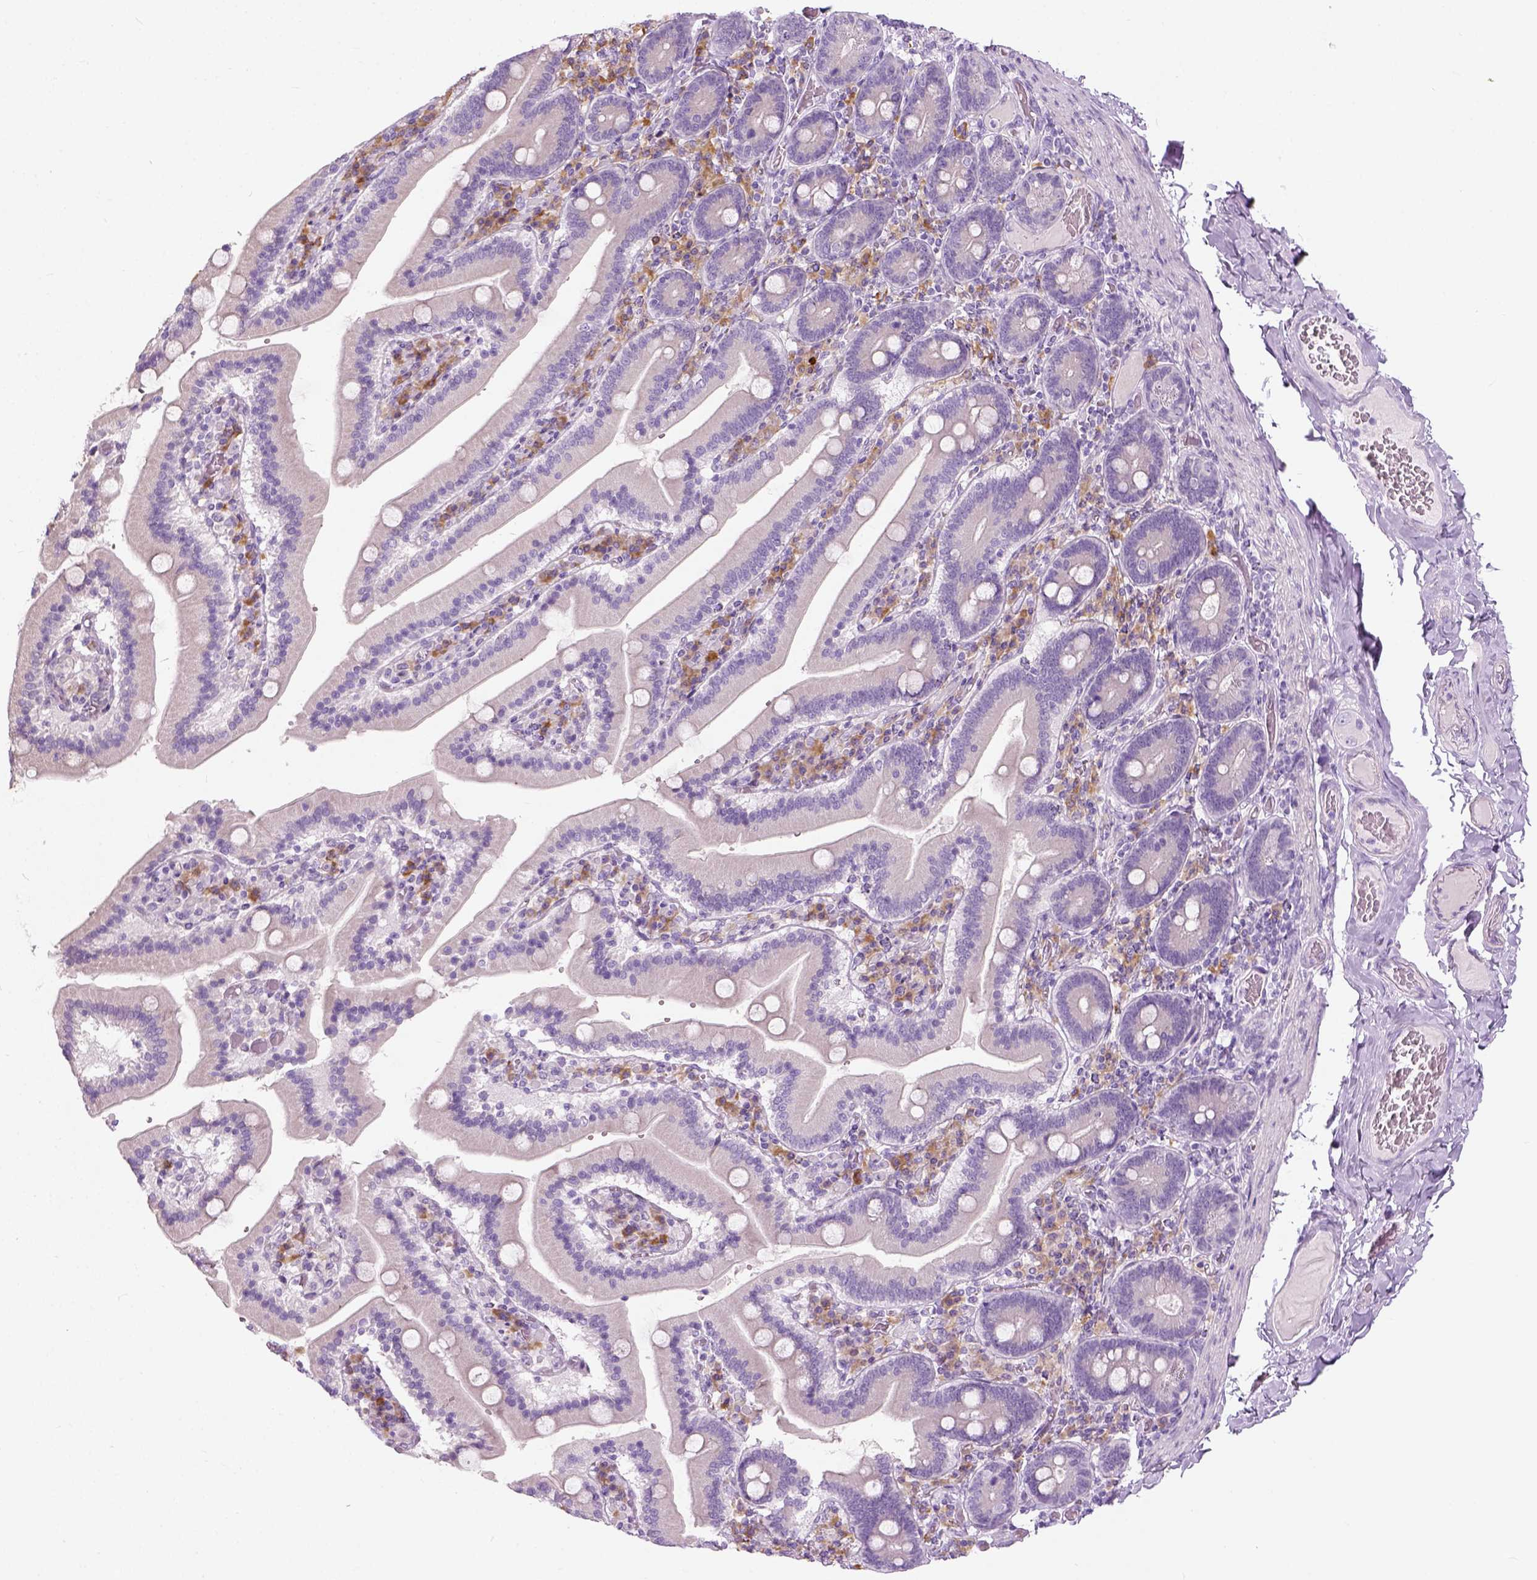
{"staining": {"intensity": "negative", "quantity": "none", "location": "none"}, "tissue": "duodenum", "cell_type": "Glandular cells", "image_type": "normal", "snomed": [{"axis": "morphology", "description": "Normal tissue, NOS"}, {"axis": "topography", "description": "Duodenum"}], "caption": "Immunohistochemistry (IHC) histopathology image of unremarkable duodenum: duodenum stained with DAB (3,3'-diaminobenzidine) exhibits no significant protein expression in glandular cells.", "gene": "TRIM72", "patient": {"sex": "female", "age": 62}}